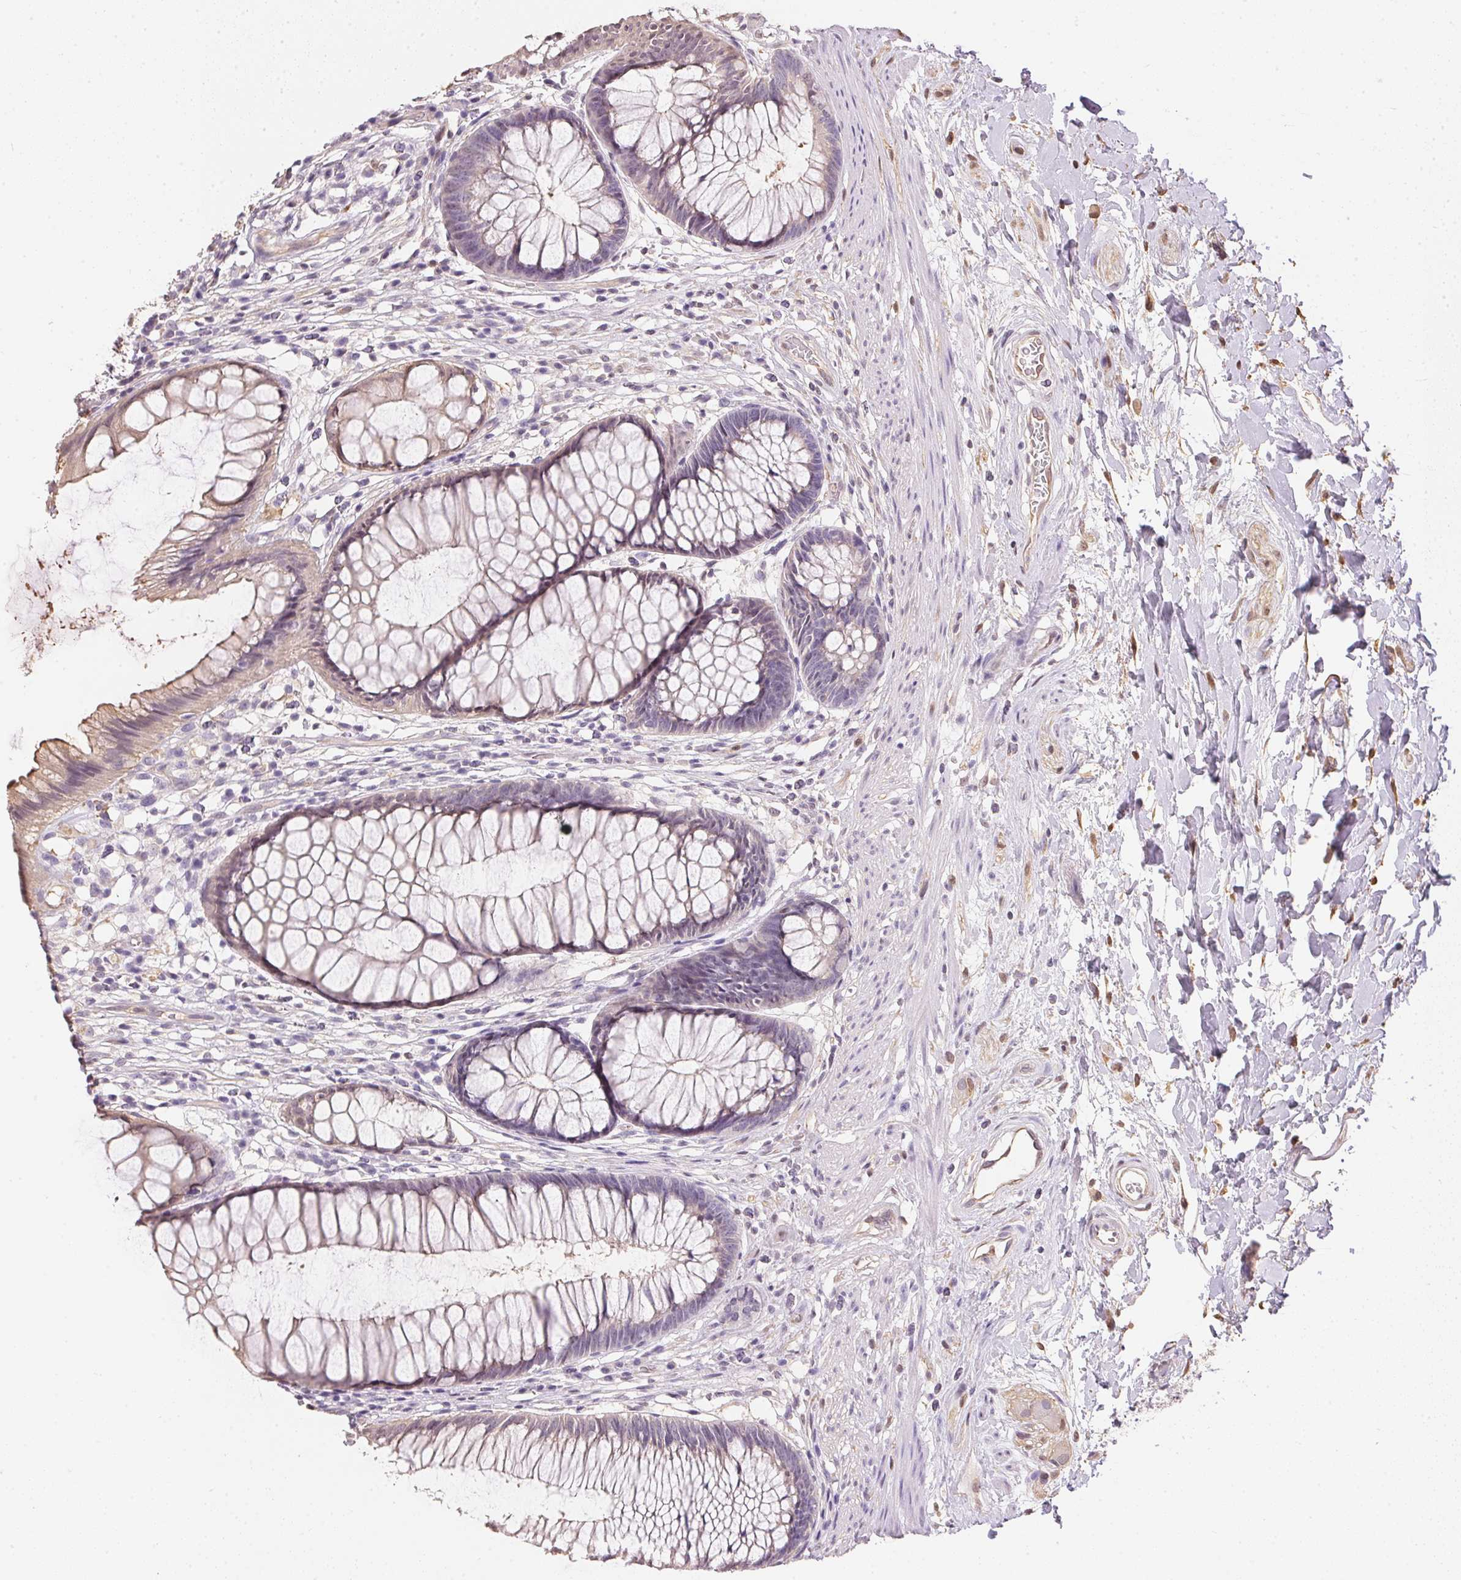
{"staining": {"intensity": "negative", "quantity": "none", "location": "none"}, "tissue": "rectum", "cell_type": "Glandular cells", "image_type": "normal", "snomed": [{"axis": "morphology", "description": "Normal tissue, NOS"}, {"axis": "topography", "description": "Smooth muscle"}, {"axis": "topography", "description": "Rectum"}], "caption": "The micrograph displays no significant expression in glandular cells of rectum.", "gene": "S100A3", "patient": {"sex": "male", "age": 53}}